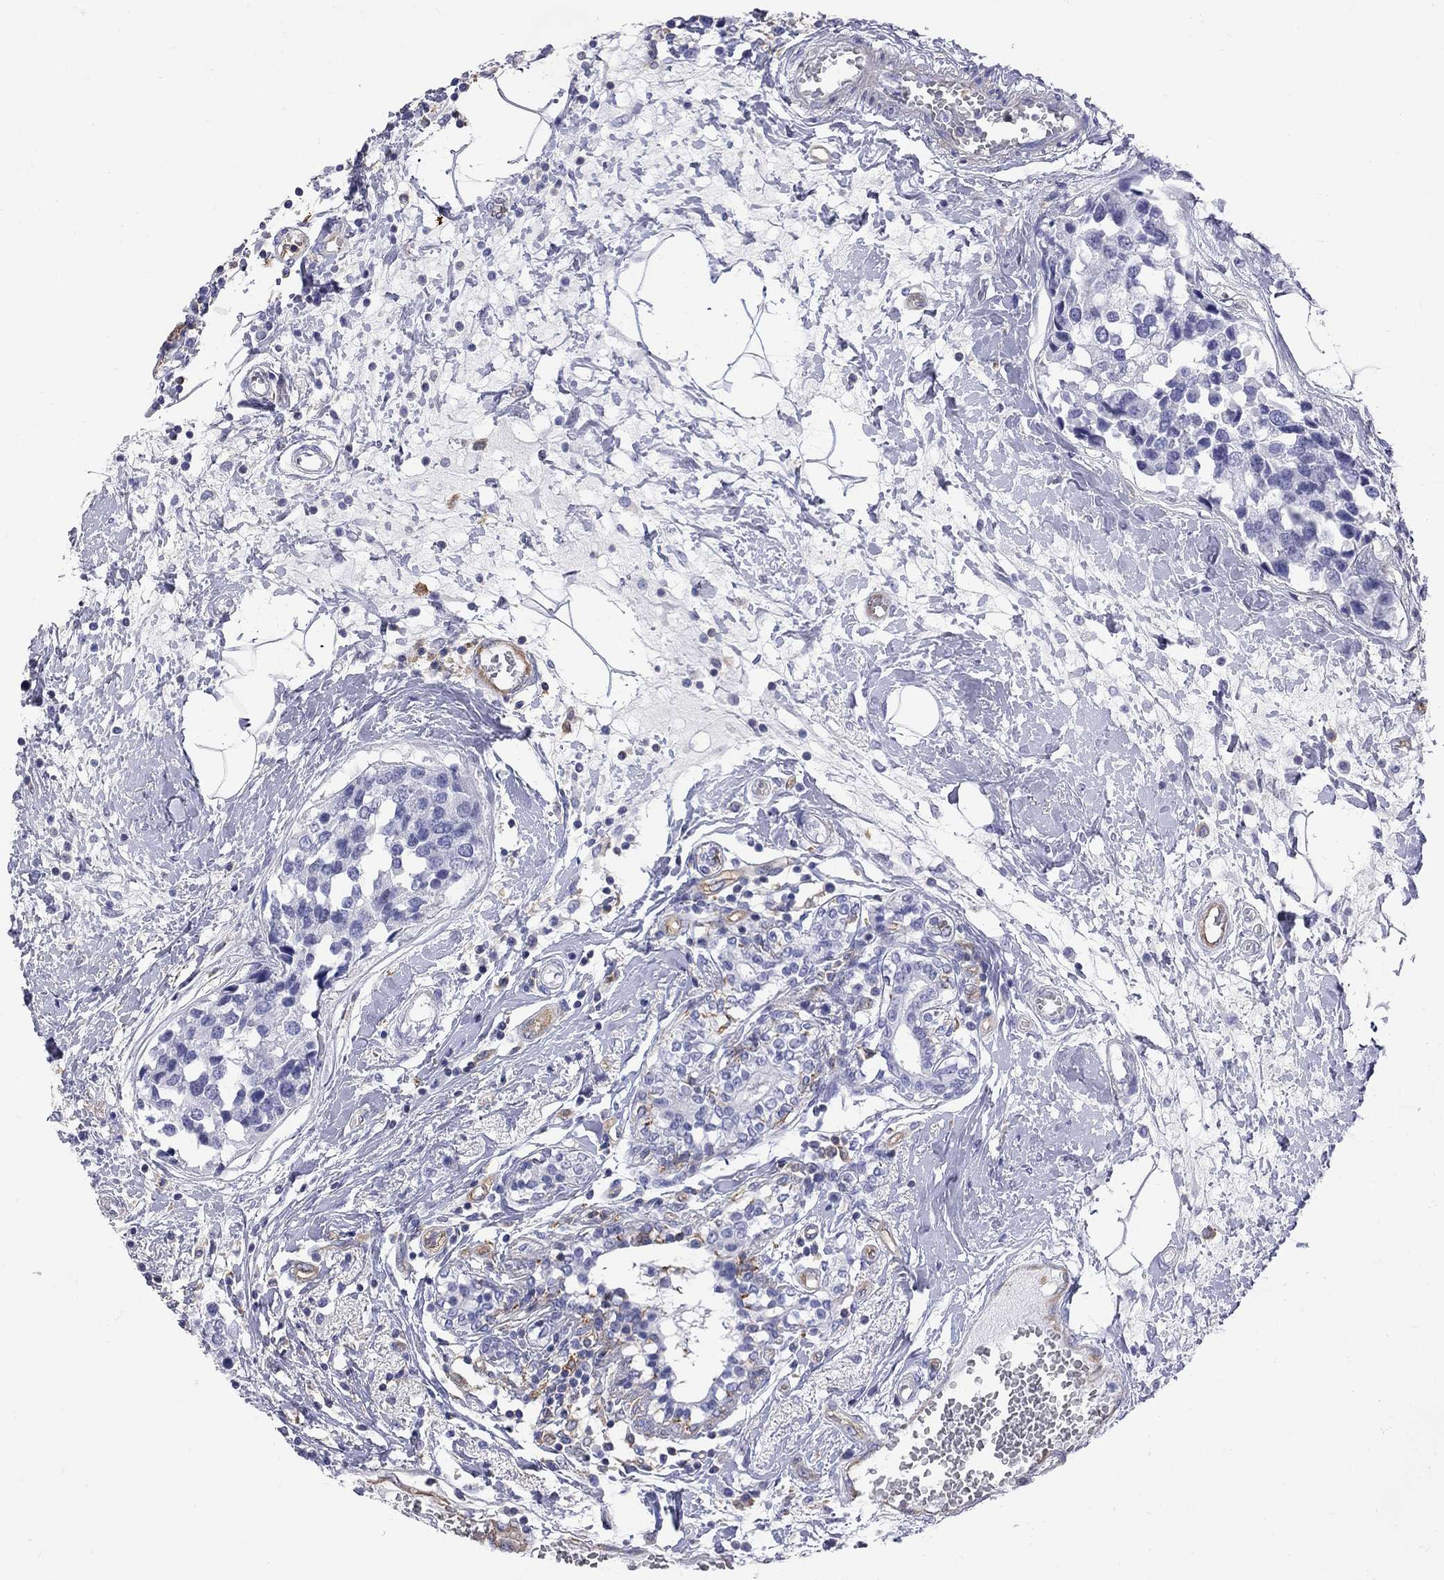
{"staining": {"intensity": "negative", "quantity": "none", "location": "none"}, "tissue": "breast cancer", "cell_type": "Tumor cells", "image_type": "cancer", "snomed": [{"axis": "morphology", "description": "Lobular carcinoma"}, {"axis": "topography", "description": "Breast"}], "caption": "This micrograph is of breast cancer (lobular carcinoma) stained with immunohistochemistry to label a protein in brown with the nuclei are counter-stained blue. There is no expression in tumor cells.", "gene": "ABI3", "patient": {"sex": "female", "age": 59}}